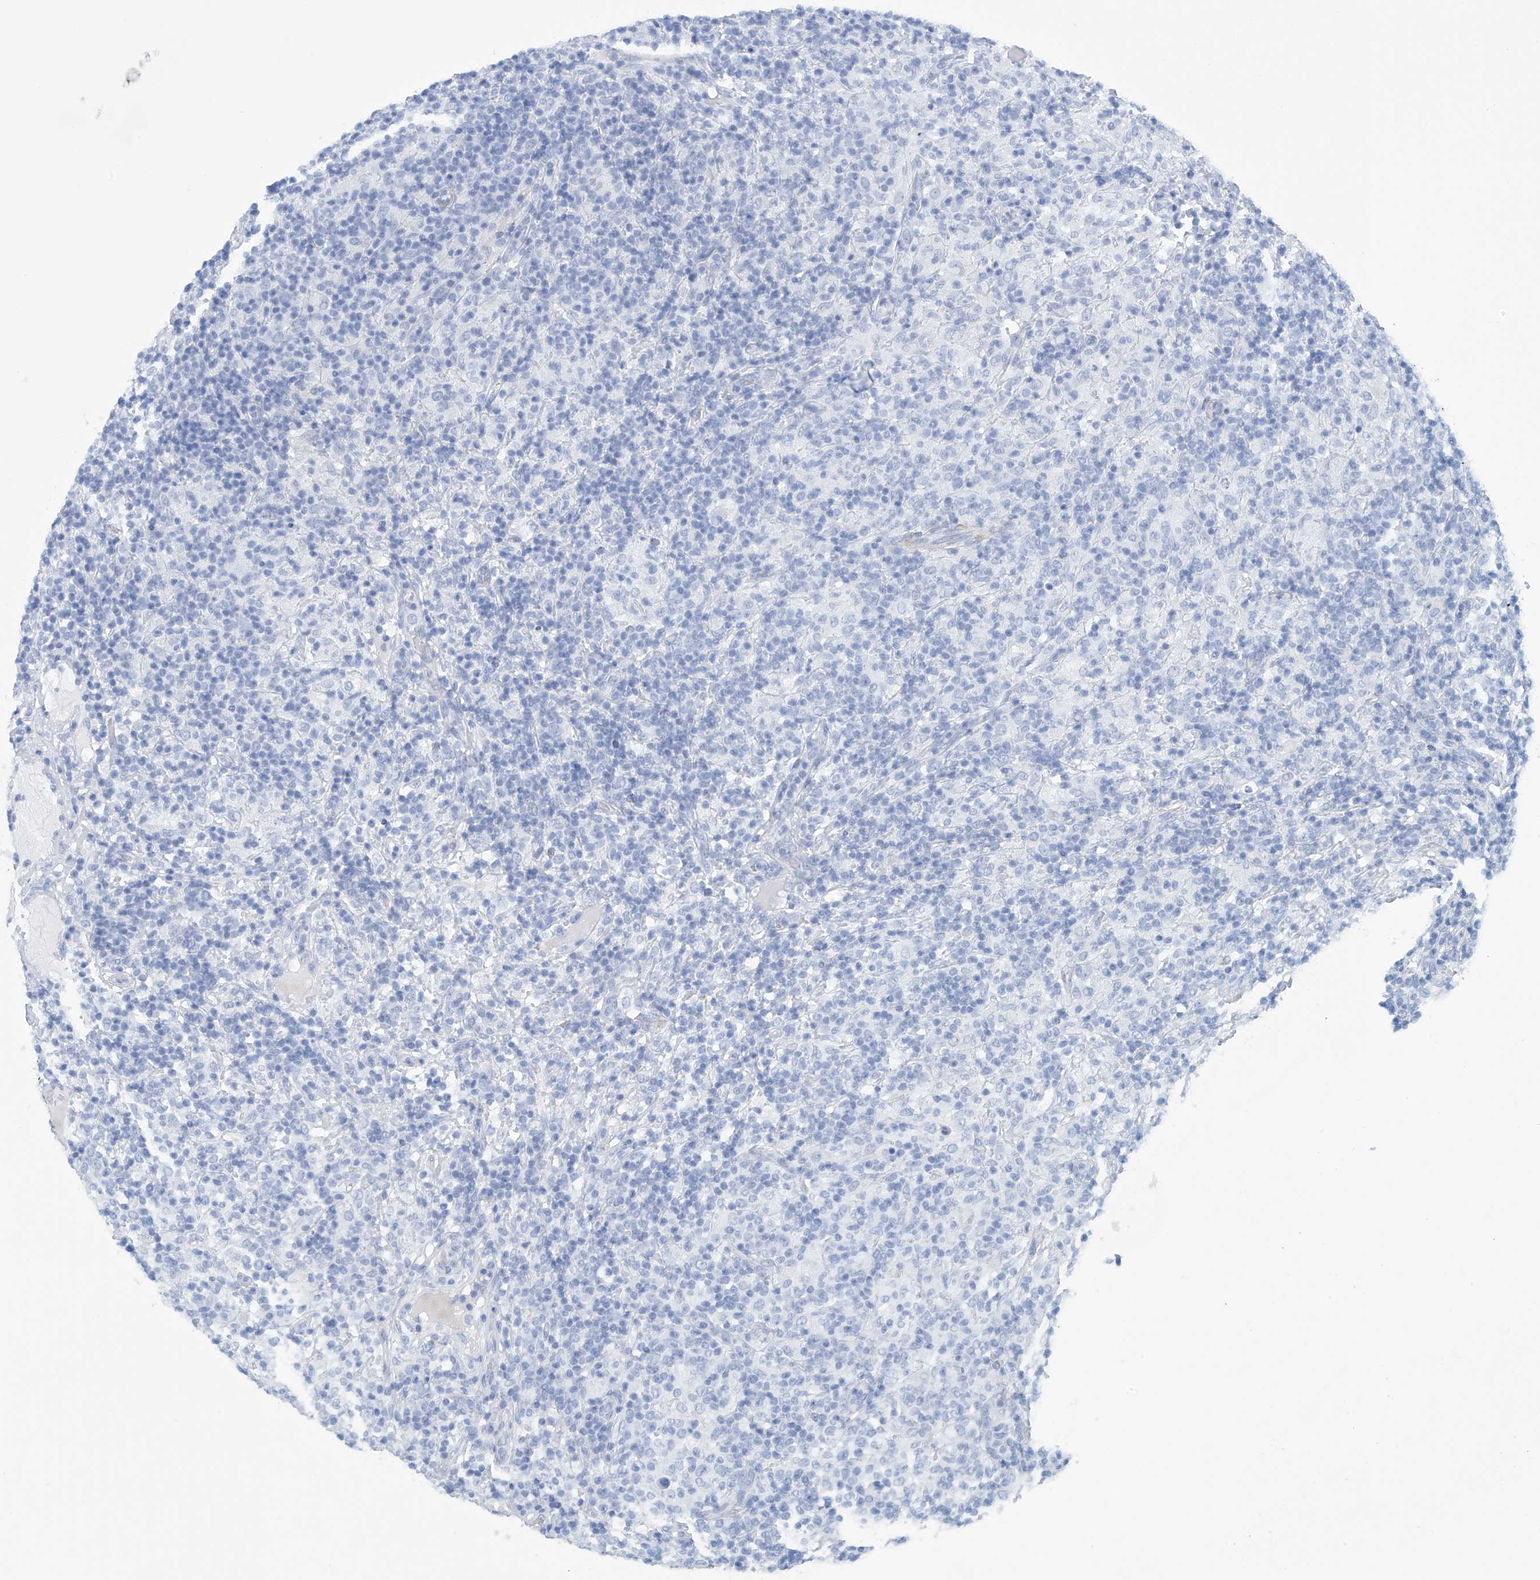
{"staining": {"intensity": "negative", "quantity": "none", "location": "none"}, "tissue": "lymphoma", "cell_type": "Tumor cells", "image_type": "cancer", "snomed": [{"axis": "morphology", "description": "Hodgkin's disease, NOS"}, {"axis": "topography", "description": "Lymph node"}], "caption": "Tumor cells show no significant protein staining in Hodgkin's disease.", "gene": "DSP", "patient": {"sex": "male", "age": 70}}